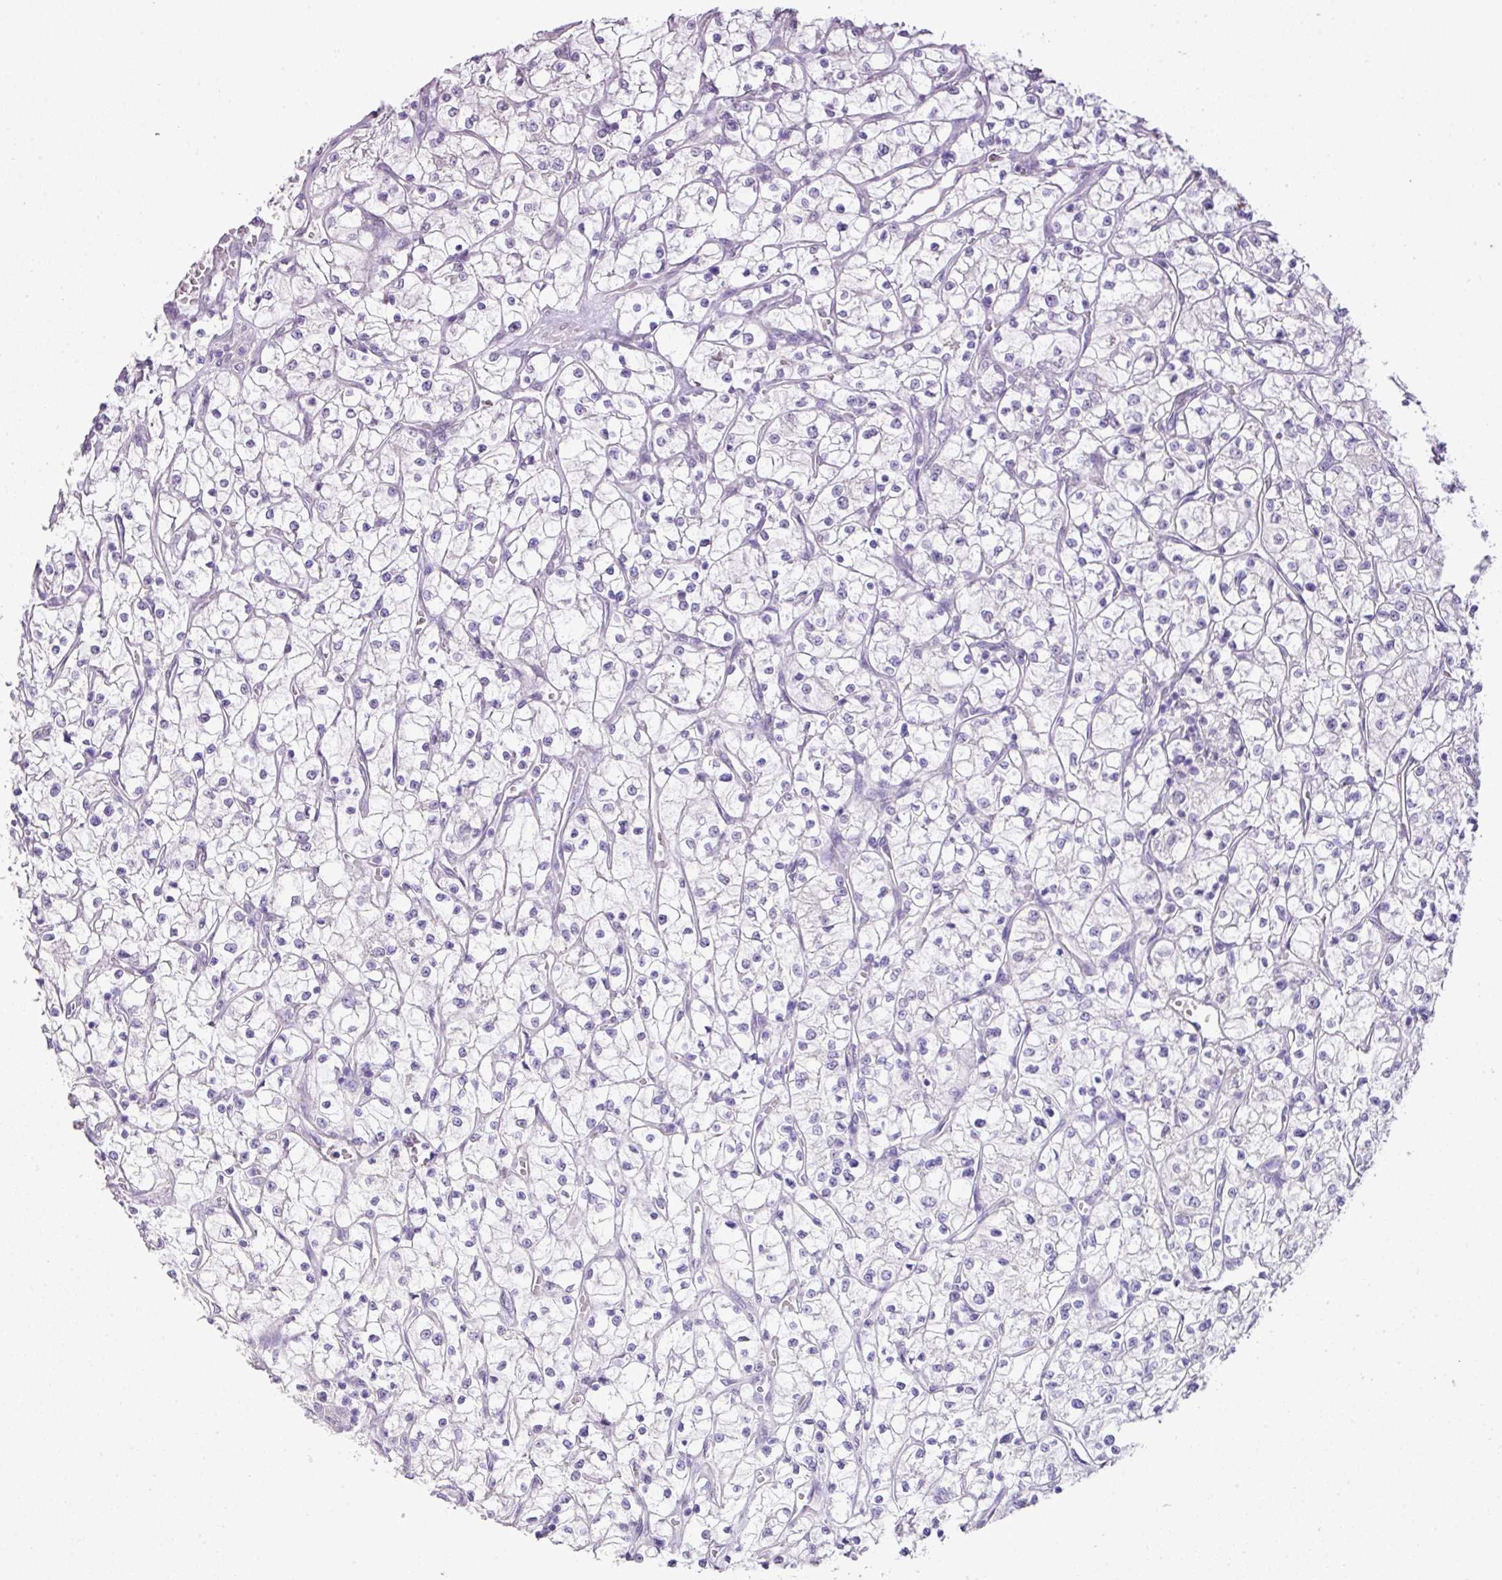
{"staining": {"intensity": "negative", "quantity": "none", "location": "none"}, "tissue": "renal cancer", "cell_type": "Tumor cells", "image_type": "cancer", "snomed": [{"axis": "morphology", "description": "Adenocarcinoma, NOS"}, {"axis": "topography", "description": "Kidney"}], "caption": "Tumor cells are negative for protein expression in human adenocarcinoma (renal). (Stains: DAB (3,3'-diaminobenzidine) immunohistochemistry with hematoxylin counter stain, Microscopy: brightfield microscopy at high magnification).", "gene": "DIP2A", "patient": {"sex": "female", "age": 64}}